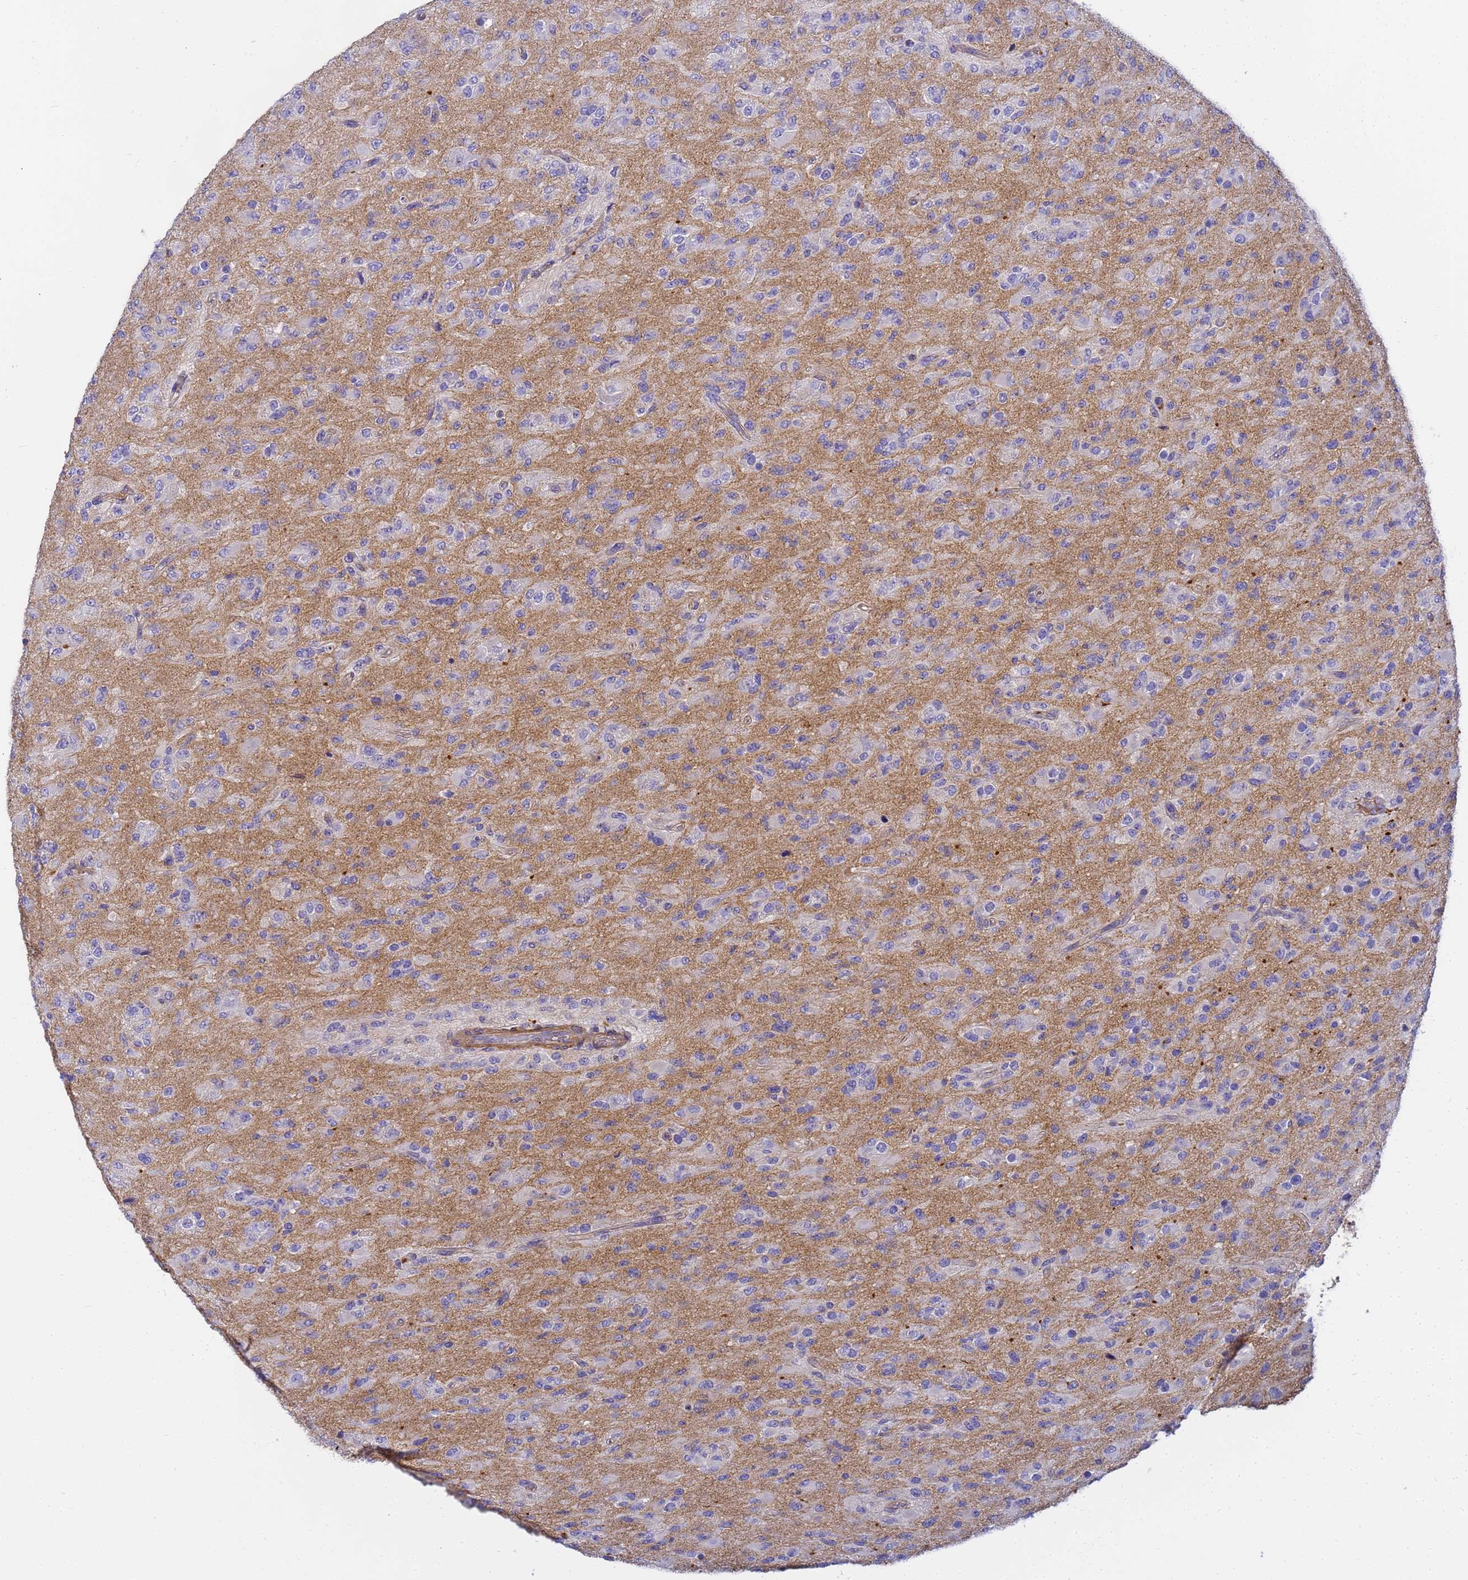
{"staining": {"intensity": "negative", "quantity": "none", "location": "none"}, "tissue": "glioma", "cell_type": "Tumor cells", "image_type": "cancer", "snomed": [{"axis": "morphology", "description": "Glioma, malignant, Low grade"}, {"axis": "topography", "description": "Brain"}], "caption": "This is a photomicrograph of immunohistochemistry (IHC) staining of malignant glioma (low-grade), which shows no staining in tumor cells.", "gene": "MYL12A", "patient": {"sex": "male", "age": 65}}